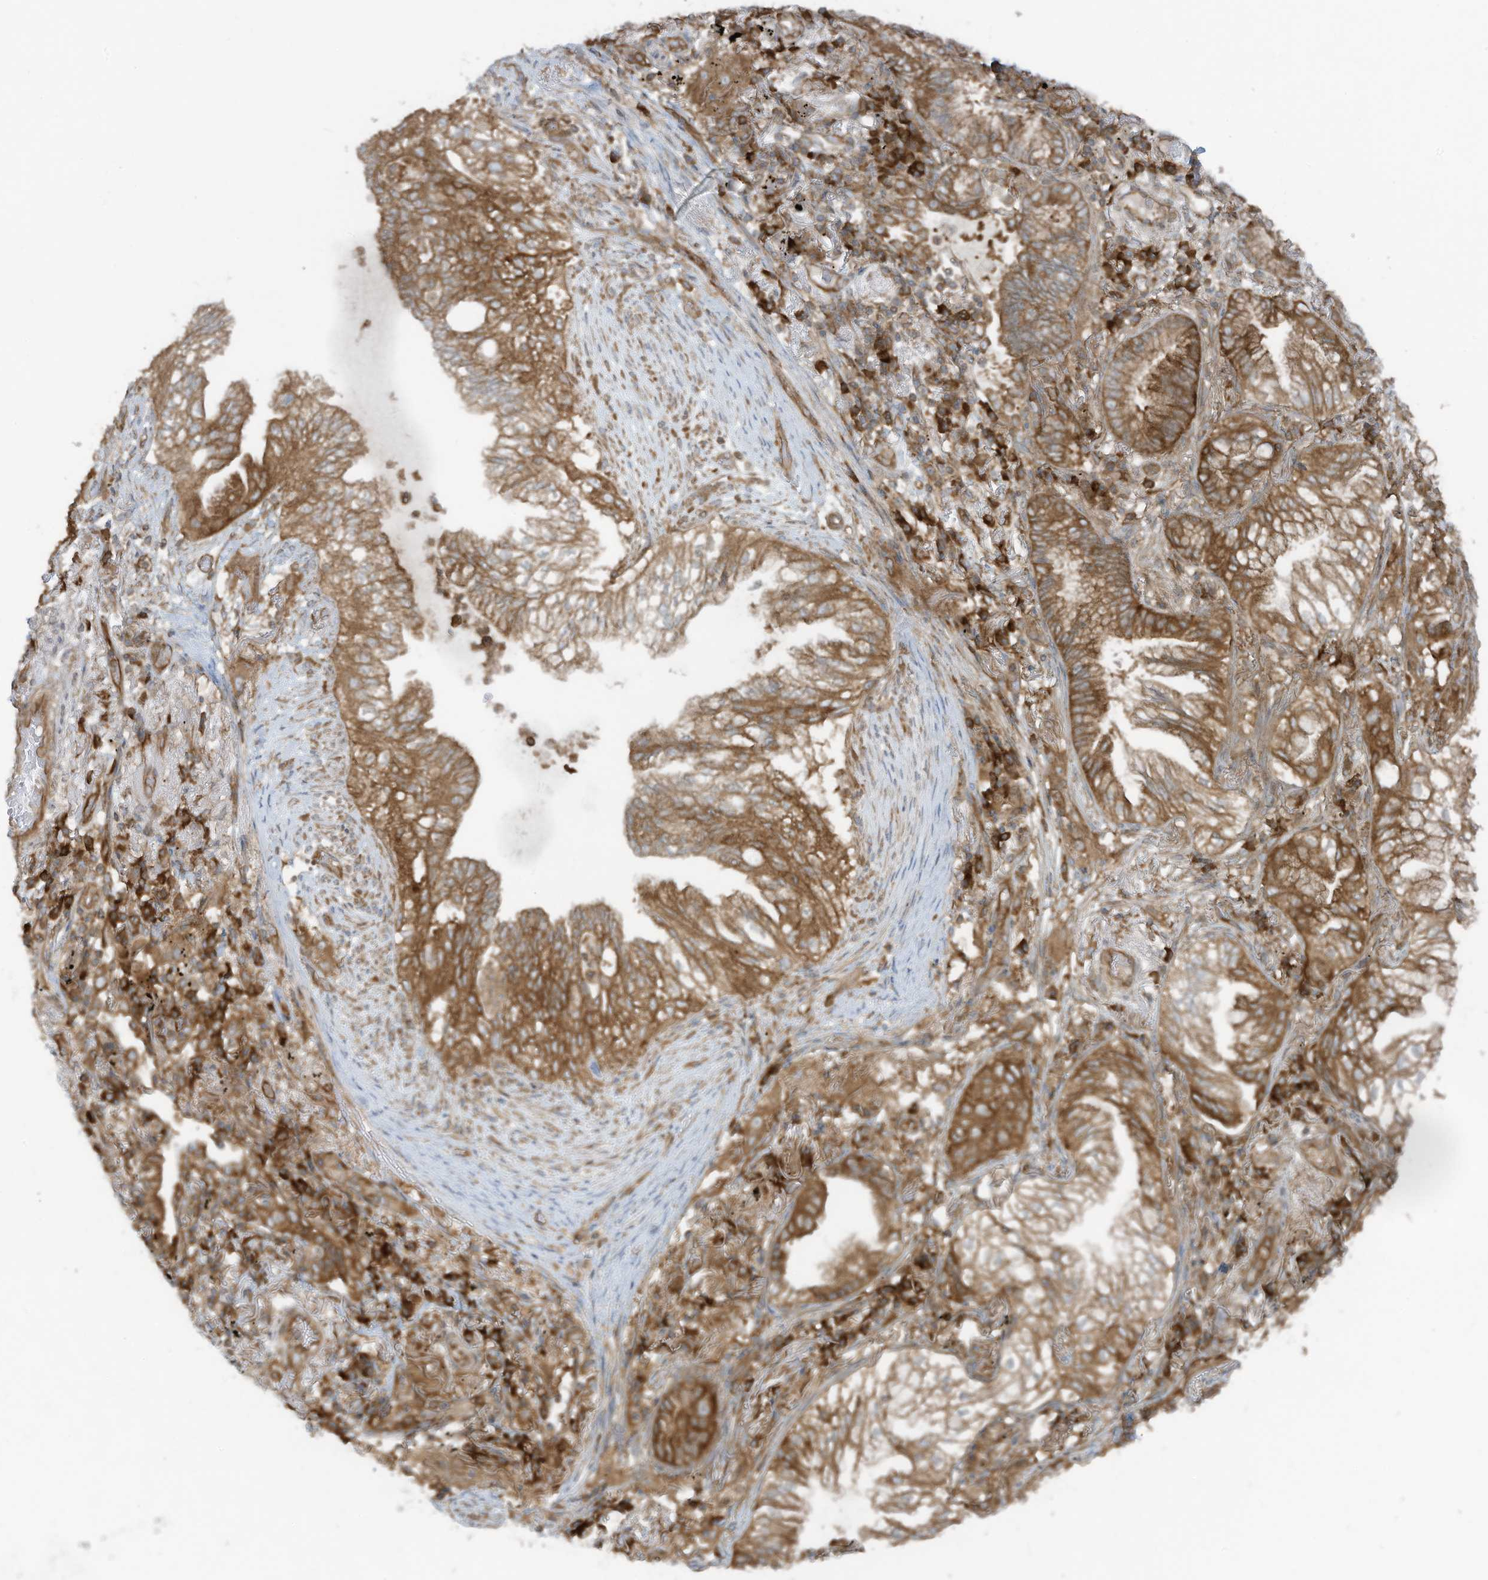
{"staining": {"intensity": "moderate", "quantity": ">75%", "location": "cytoplasmic/membranous"}, "tissue": "lung cancer", "cell_type": "Tumor cells", "image_type": "cancer", "snomed": [{"axis": "morphology", "description": "Adenocarcinoma, NOS"}, {"axis": "topography", "description": "Lung"}], "caption": "The histopathology image displays a brown stain indicating the presence of a protein in the cytoplasmic/membranous of tumor cells in lung adenocarcinoma.", "gene": "OLA1", "patient": {"sex": "female", "age": 70}}